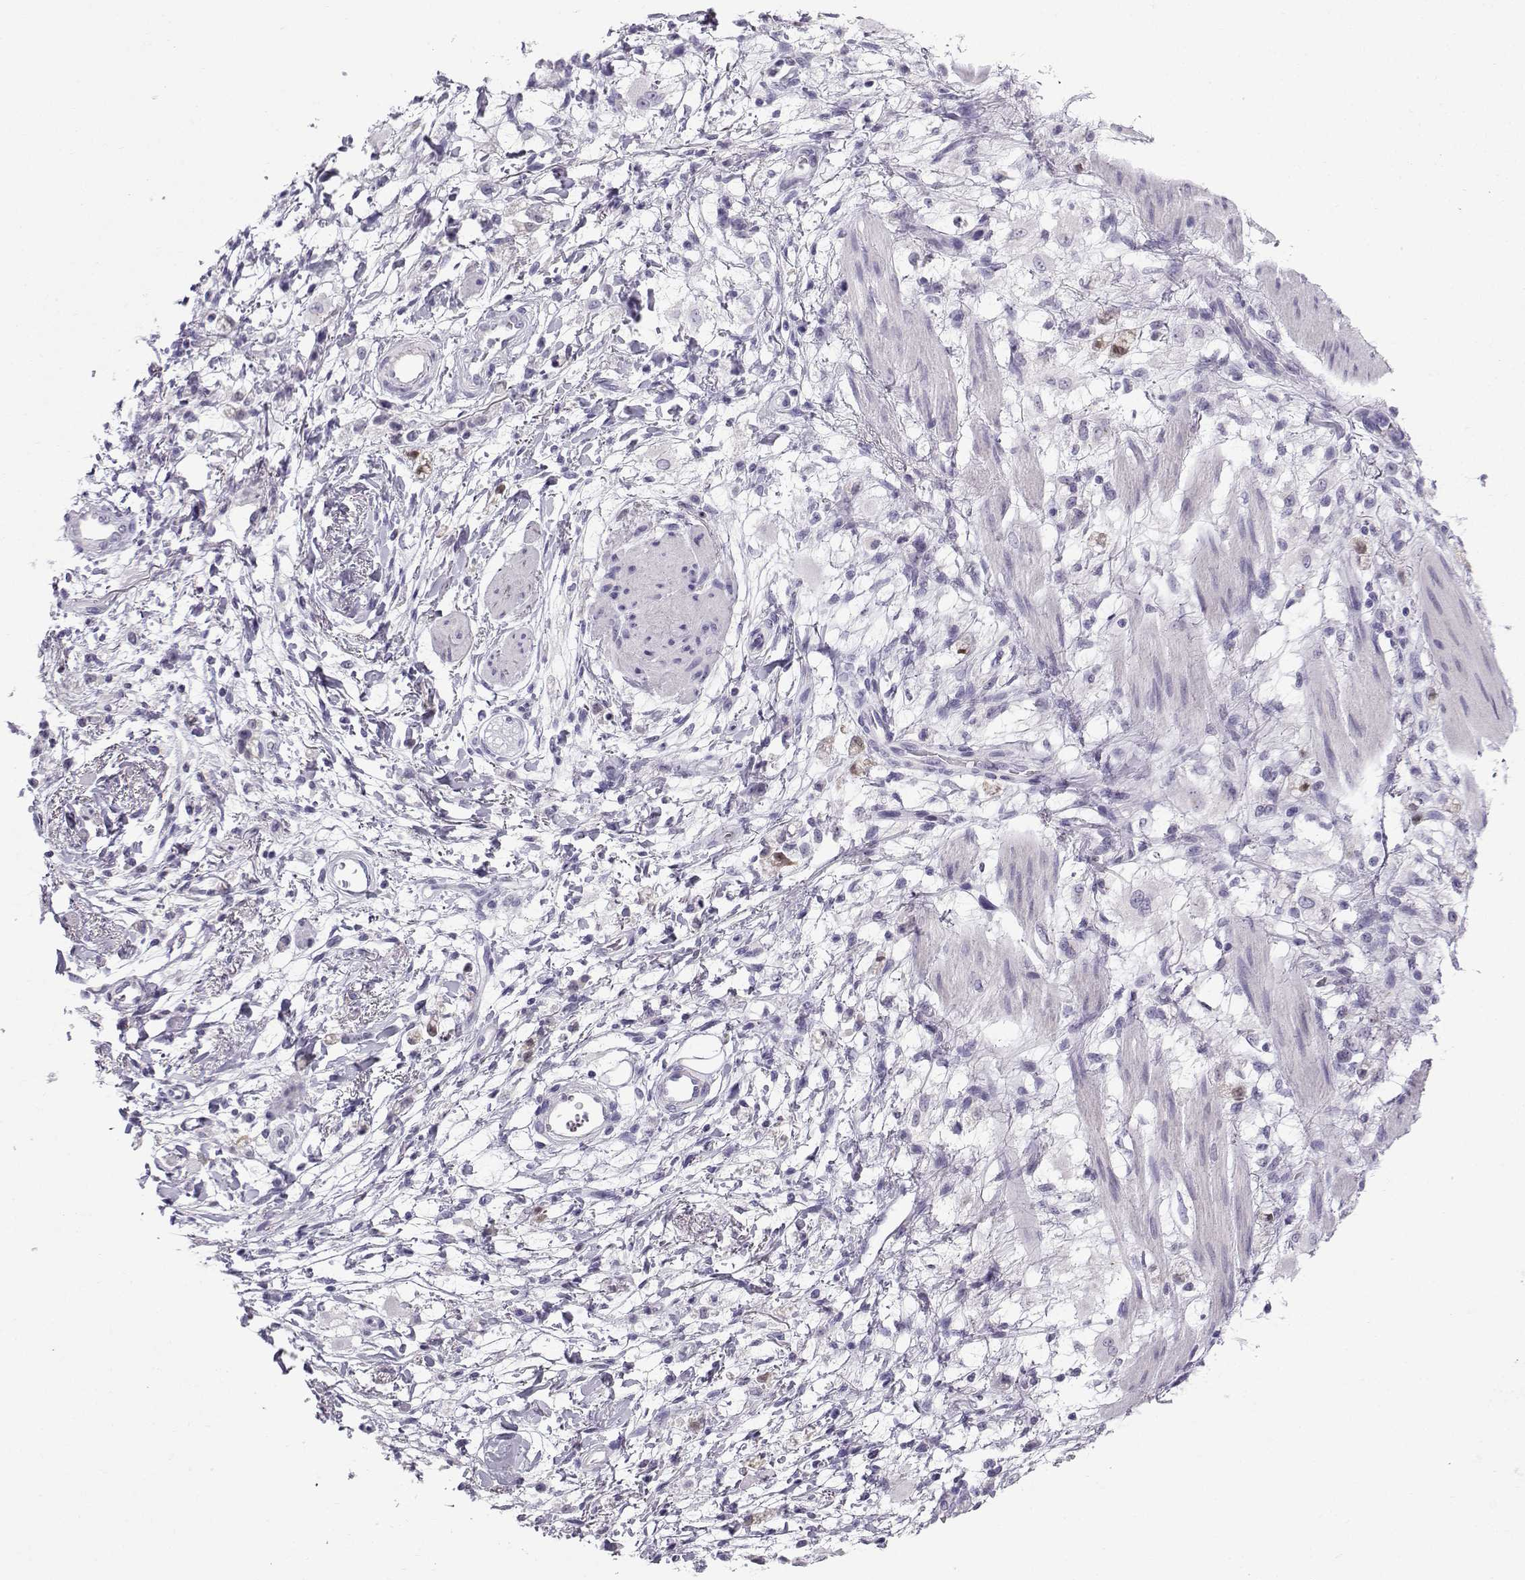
{"staining": {"intensity": "negative", "quantity": "none", "location": "none"}, "tissue": "stomach cancer", "cell_type": "Tumor cells", "image_type": "cancer", "snomed": [{"axis": "morphology", "description": "Adenocarcinoma, NOS"}, {"axis": "topography", "description": "Stomach"}], "caption": "Human stomach adenocarcinoma stained for a protein using immunohistochemistry (IHC) shows no expression in tumor cells.", "gene": "ZBTB8B", "patient": {"sex": "female", "age": 60}}